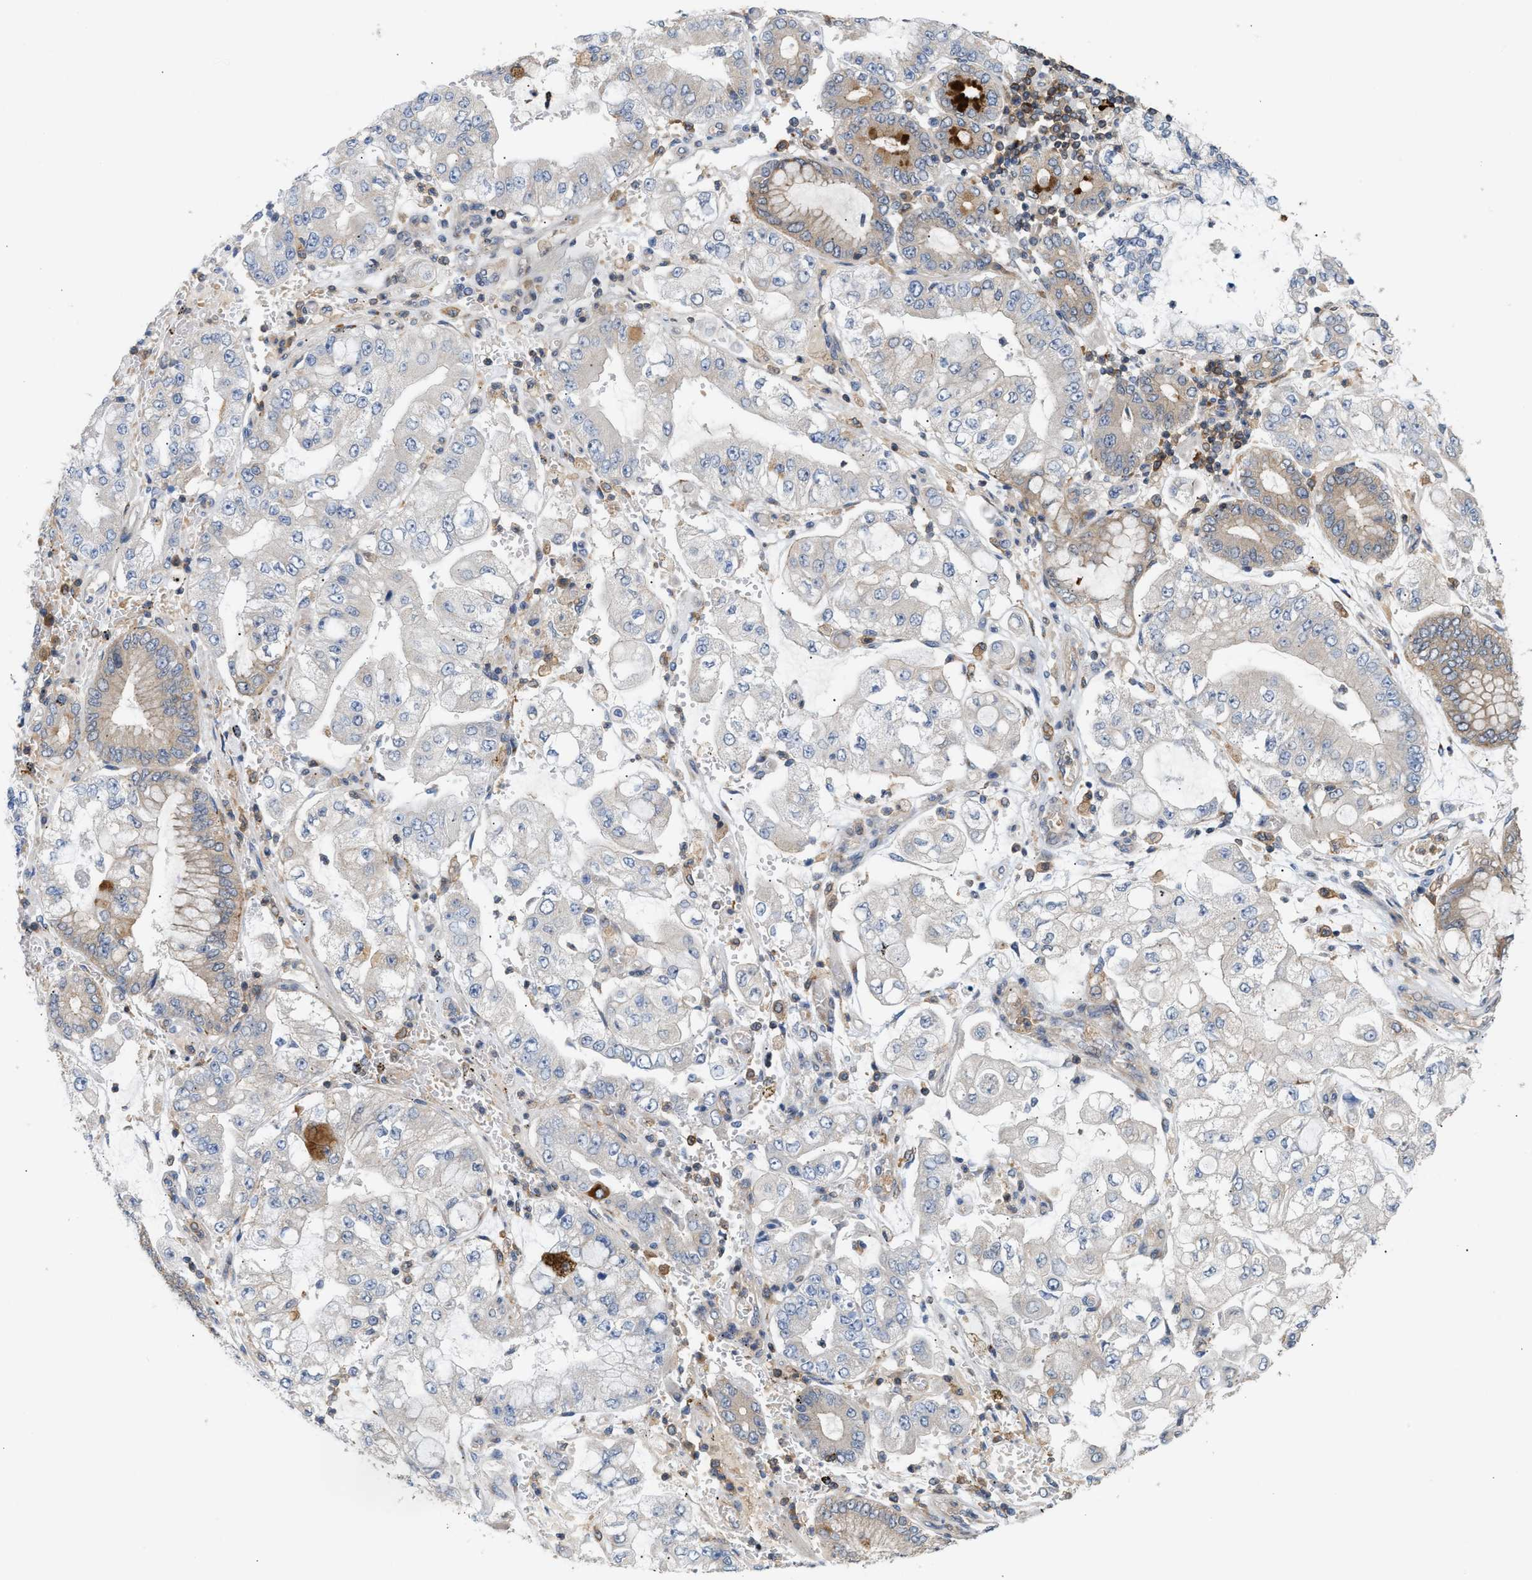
{"staining": {"intensity": "weak", "quantity": "<25%", "location": "cytoplasmic/membranous"}, "tissue": "stomach cancer", "cell_type": "Tumor cells", "image_type": "cancer", "snomed": [{"axis": "morphology", "description": "Adenocarcinoma, NOS"}, {"axis": "topography", "description": "Stomach"}], "caption": "An immunohistochemistry photomicrograph of stomach cancer (adenocarcinoma) is shown. There is no staining in tumor cells of stomach cancer (adenocarcinoma).", "gene": "DBNL", "patient": {"sex": "male", "age": 76}}